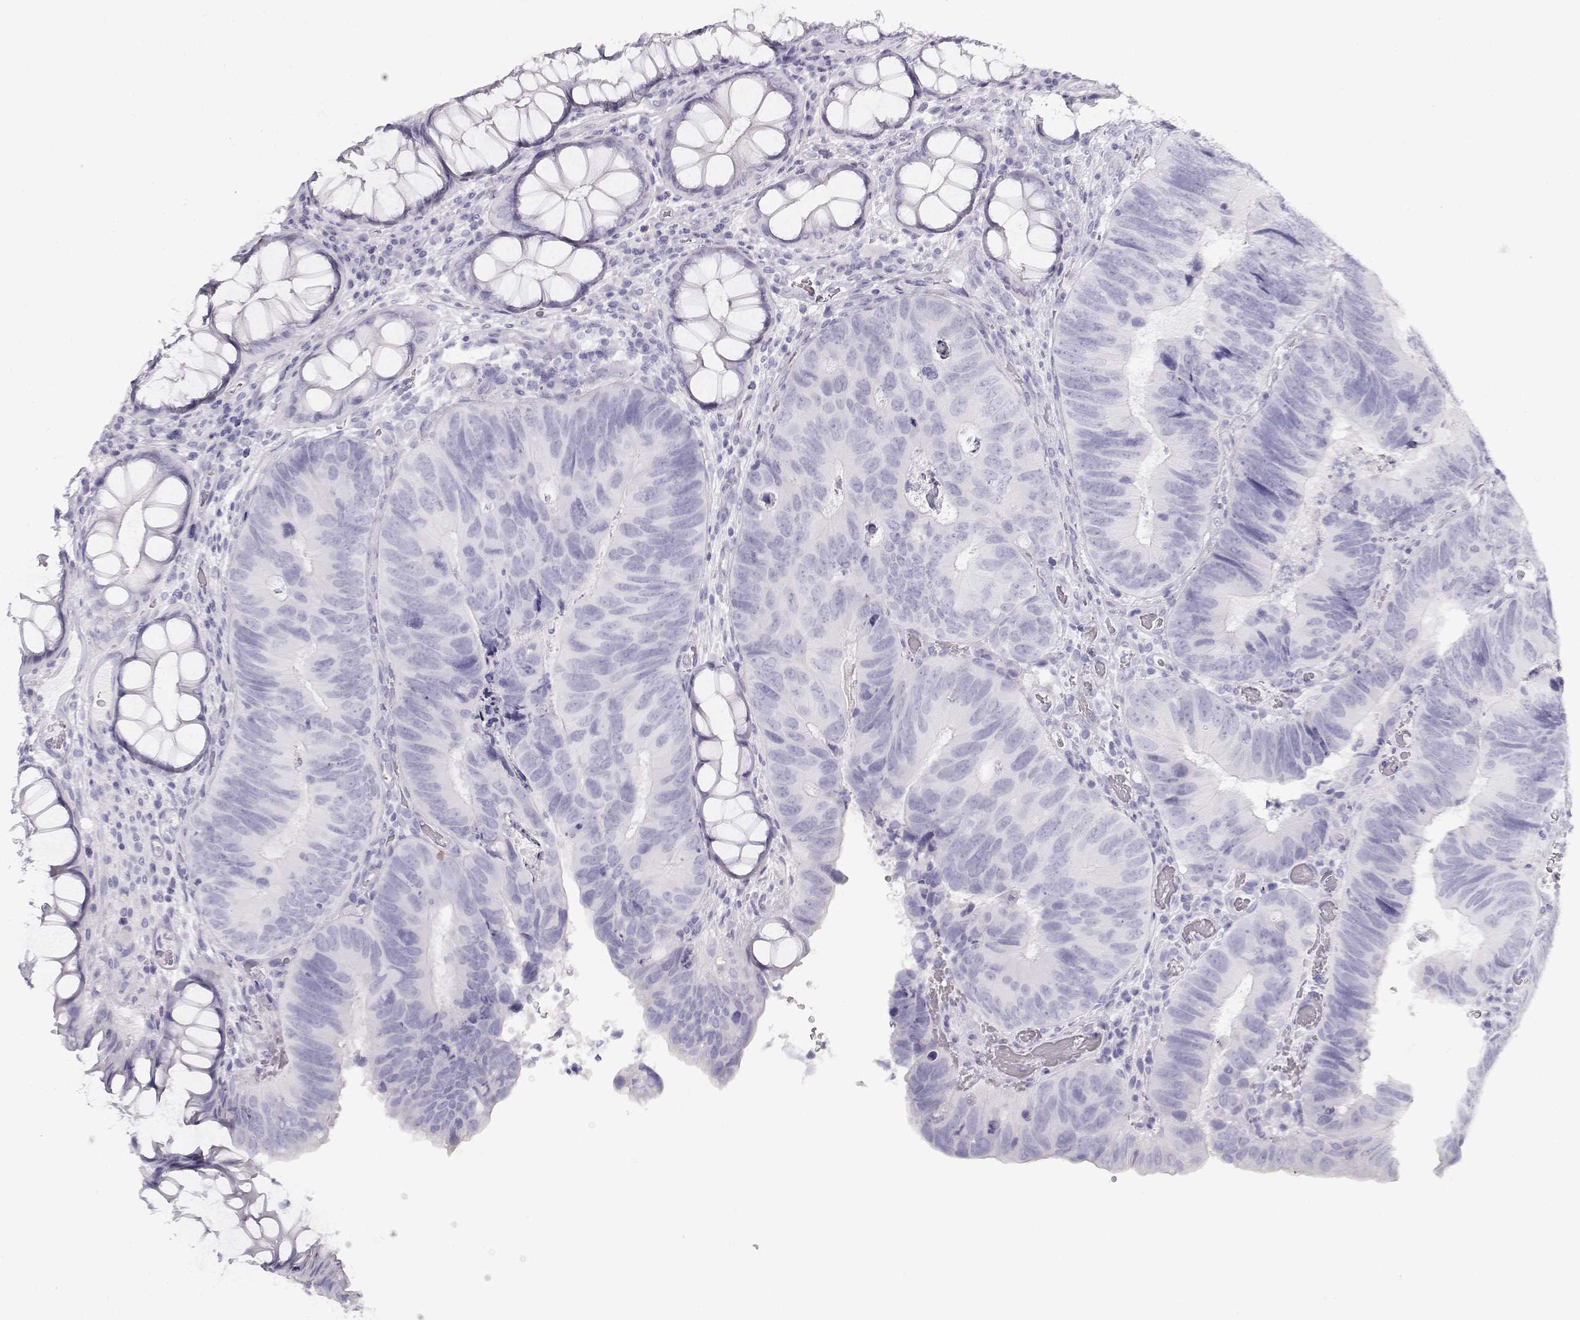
{"staining": {"intensity": "negative", "quantity": "none", "location": "none"}, "tissue": "colorectal cancer", "cell_type": "Tumor cells", "image_type": "cancer", "snomed": [{"axis": "morphology", "description": "Adenocarcinoma, NOS"}, {"axis": "topography", "description": "Colon"}], "caption": "Immunohistochemistry image of colorectal cancer (adenocarcinoma) stained for a protein (brown), which shows no positivity in tumor cells.", "gene": "TKTL1", "patient": {"sex": "female", "age": 67}}